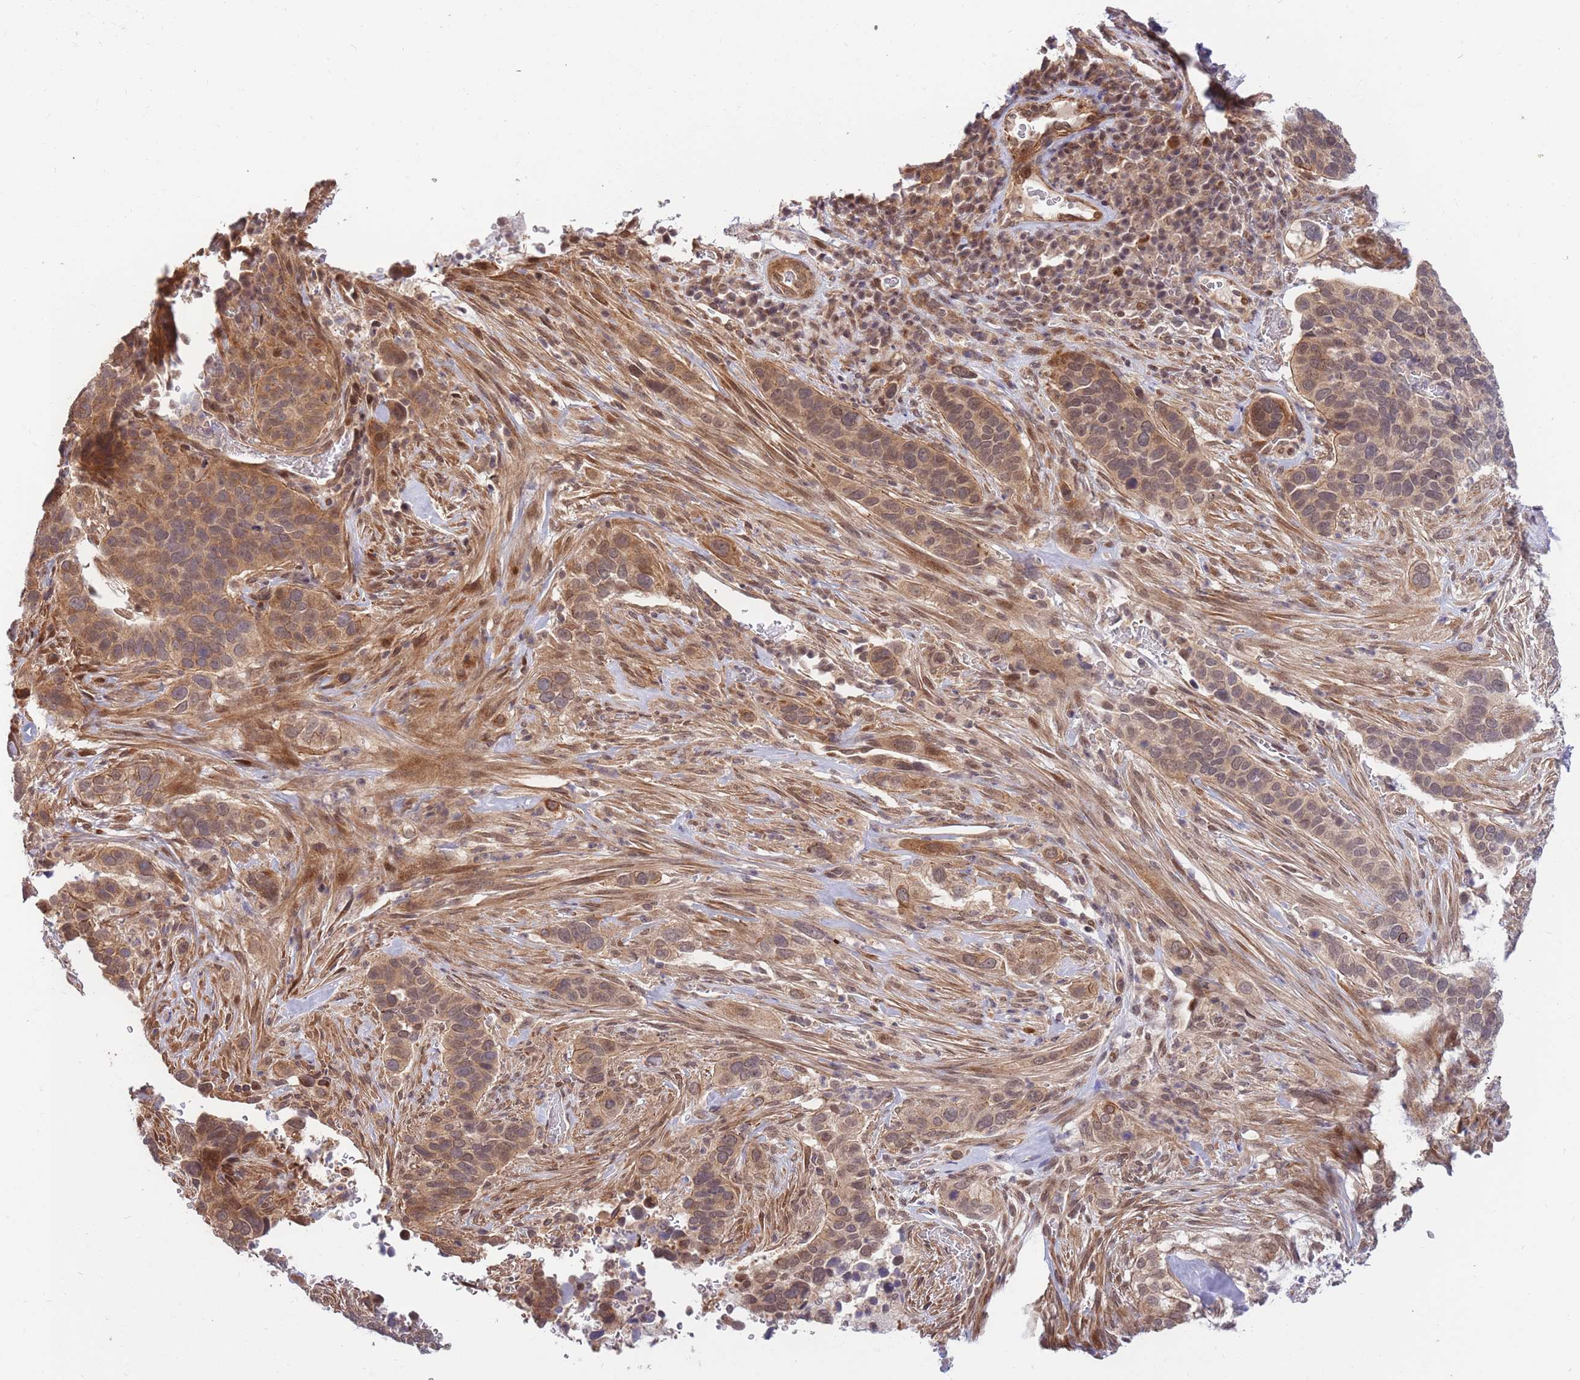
{"staining": {"intensity": "weak", "quantity": "<25%", "location": "cytoplasmic/membranous"}, "tissue": "cervical cancer", "cell_type": "Tumor cells", "image_type": "cancer", "snomed": [{"axis": "morphology", "description": "Squamous cell carcinoma, NOS"}, {"axis": "topography", "description": "Cervix"}], "caption": "Cervical squamous cell carcinoma was stained to show a protein in brown. There is no significant positivity in tumor cells. Nuclei are stained in blue.", "gene": "HAUS3", "patient": {"sex": "female", "age": 38}}